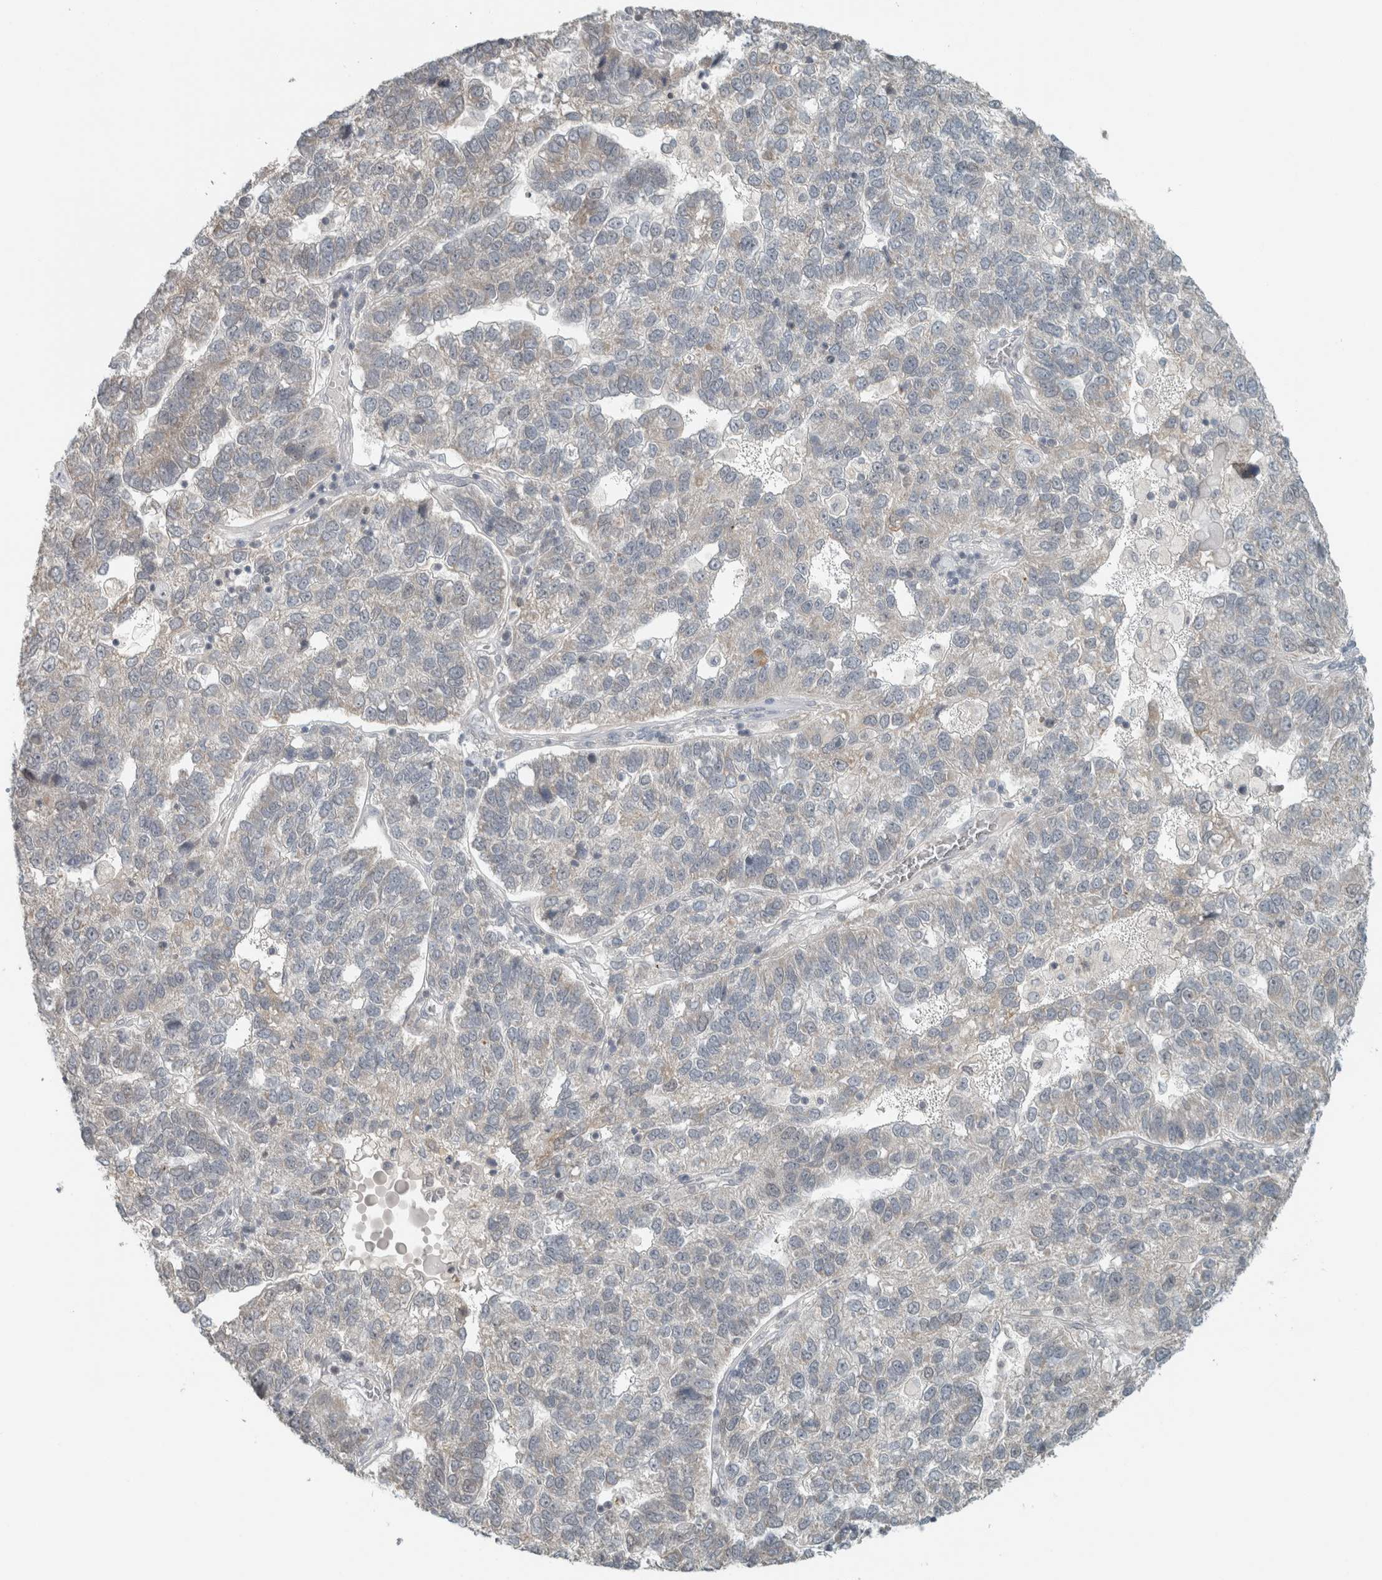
{"staining": {"intensity": "negative", "quantity": "none", "location": "none"}, "tissue": "pancreatic cancer", "cell_type": "Tumor cells", "image_type": "cancer", "snomed": [{"axis": "morphology", "description": "Adenocarcinoma, NOS"}, {"axis": "topography", "description": "Pancreas"}], "caption": "A high-resolution image shows immunohistochemistry (IHC) staining of pancreatic cancer, which reveals no significant expression in tumor cells.", "gene": "TRIT1", "patient": {"sex": "female", "age": 61}}